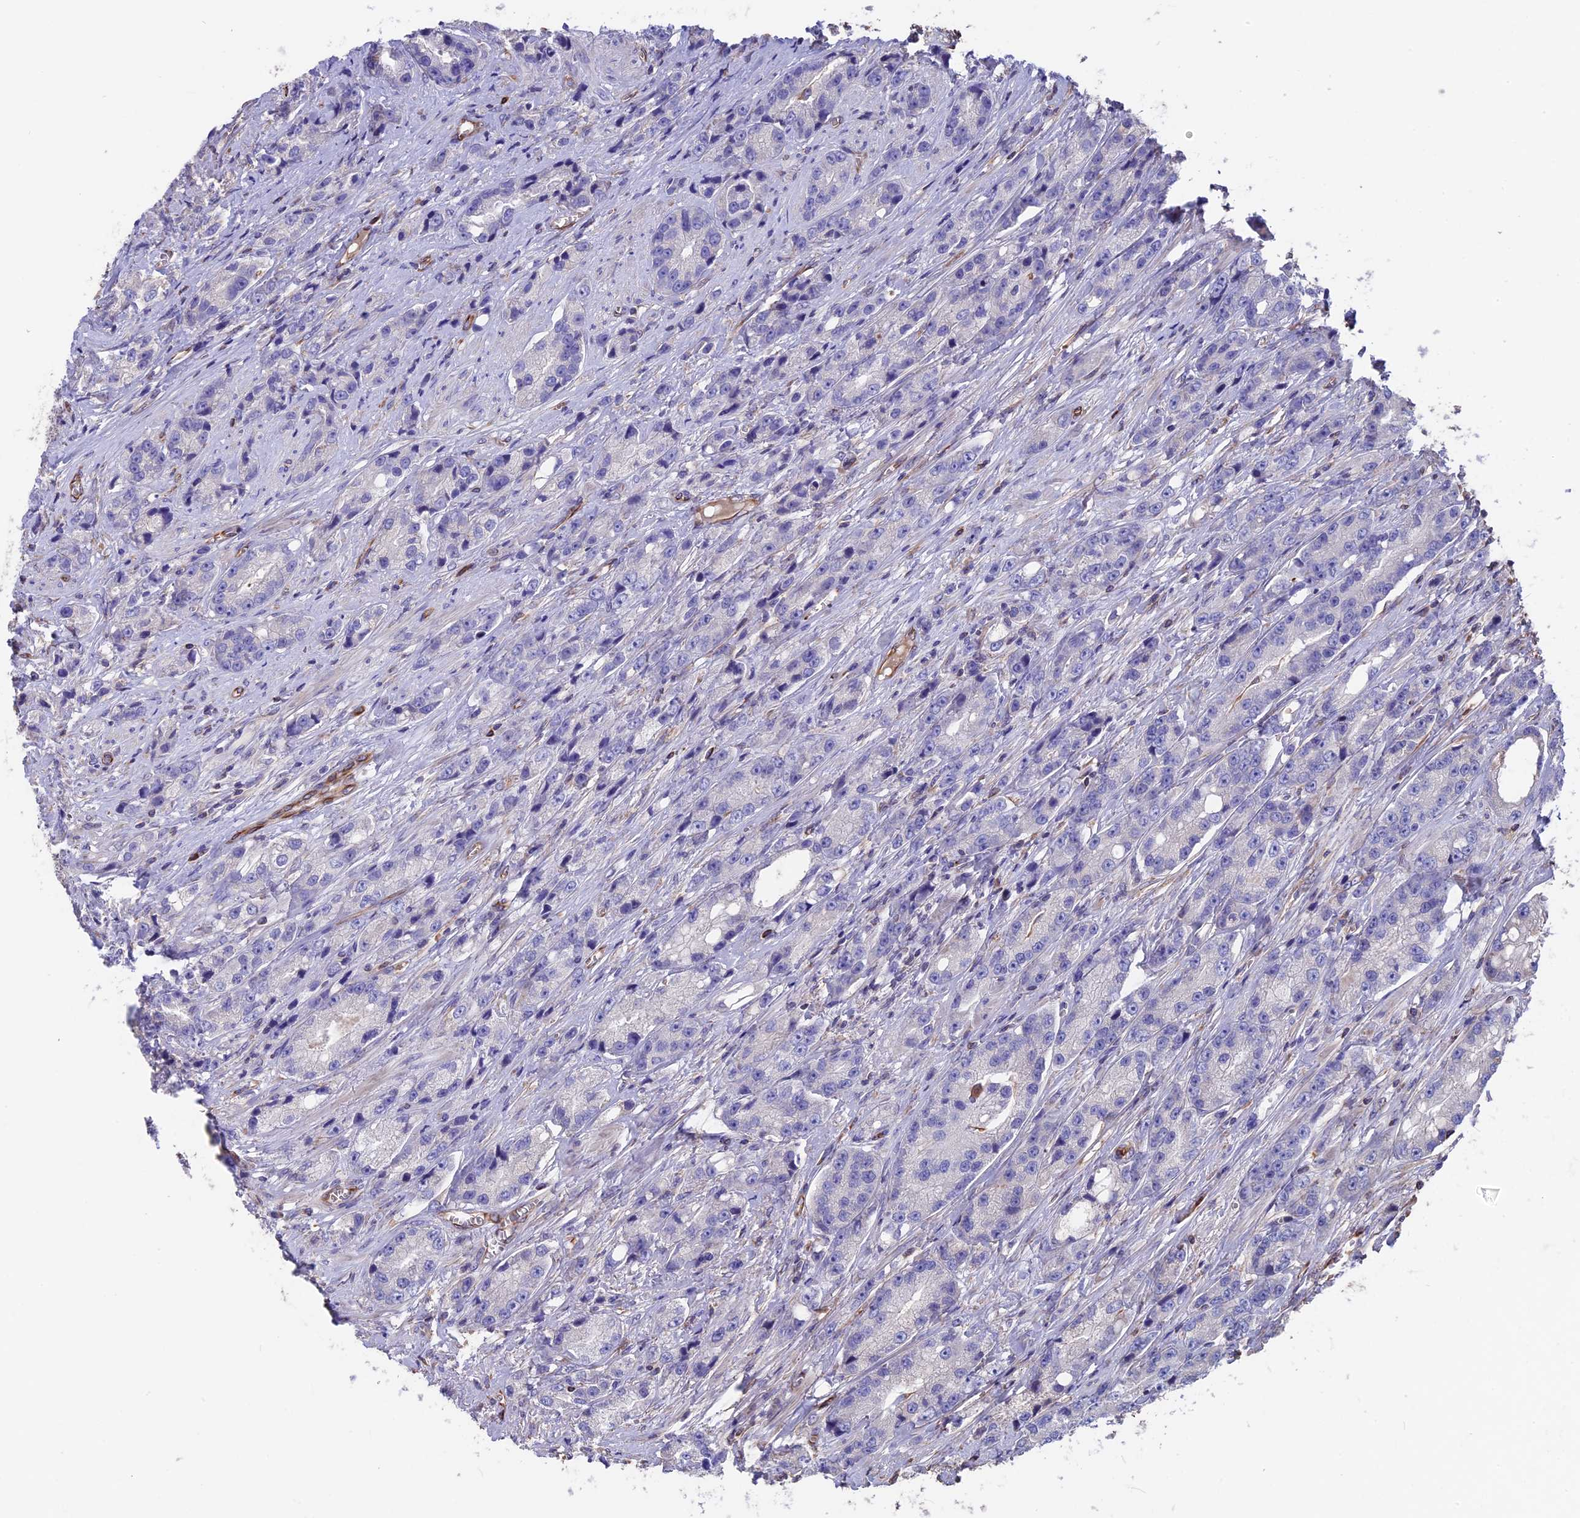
{"staining": {"intensity": "negative", "quantity": "none", "location": "none"}, "tissue": "prostate cancer", "cell_type": "Tumor cells", "image_type": "cancer", "snomed": [{"axis": "morphology", "description": "Adenocarcinoma, High grade"}, {"axis": "topography", "description": "Prostate"}], "caption": "This image is of prostate adenocarcinoma (high-grade) stained with immunohistochemistry to label a protein in brown with the nuclei are counter-stained blue. There is no positivity in tumor cells. Brightfield microscopy of immunohistochemistry stained with DAB (brown) and hematoxylin (blue), captured at high magnification.", "gene": "SEH1L", "patient": {"sex": "male", "age": 74}}